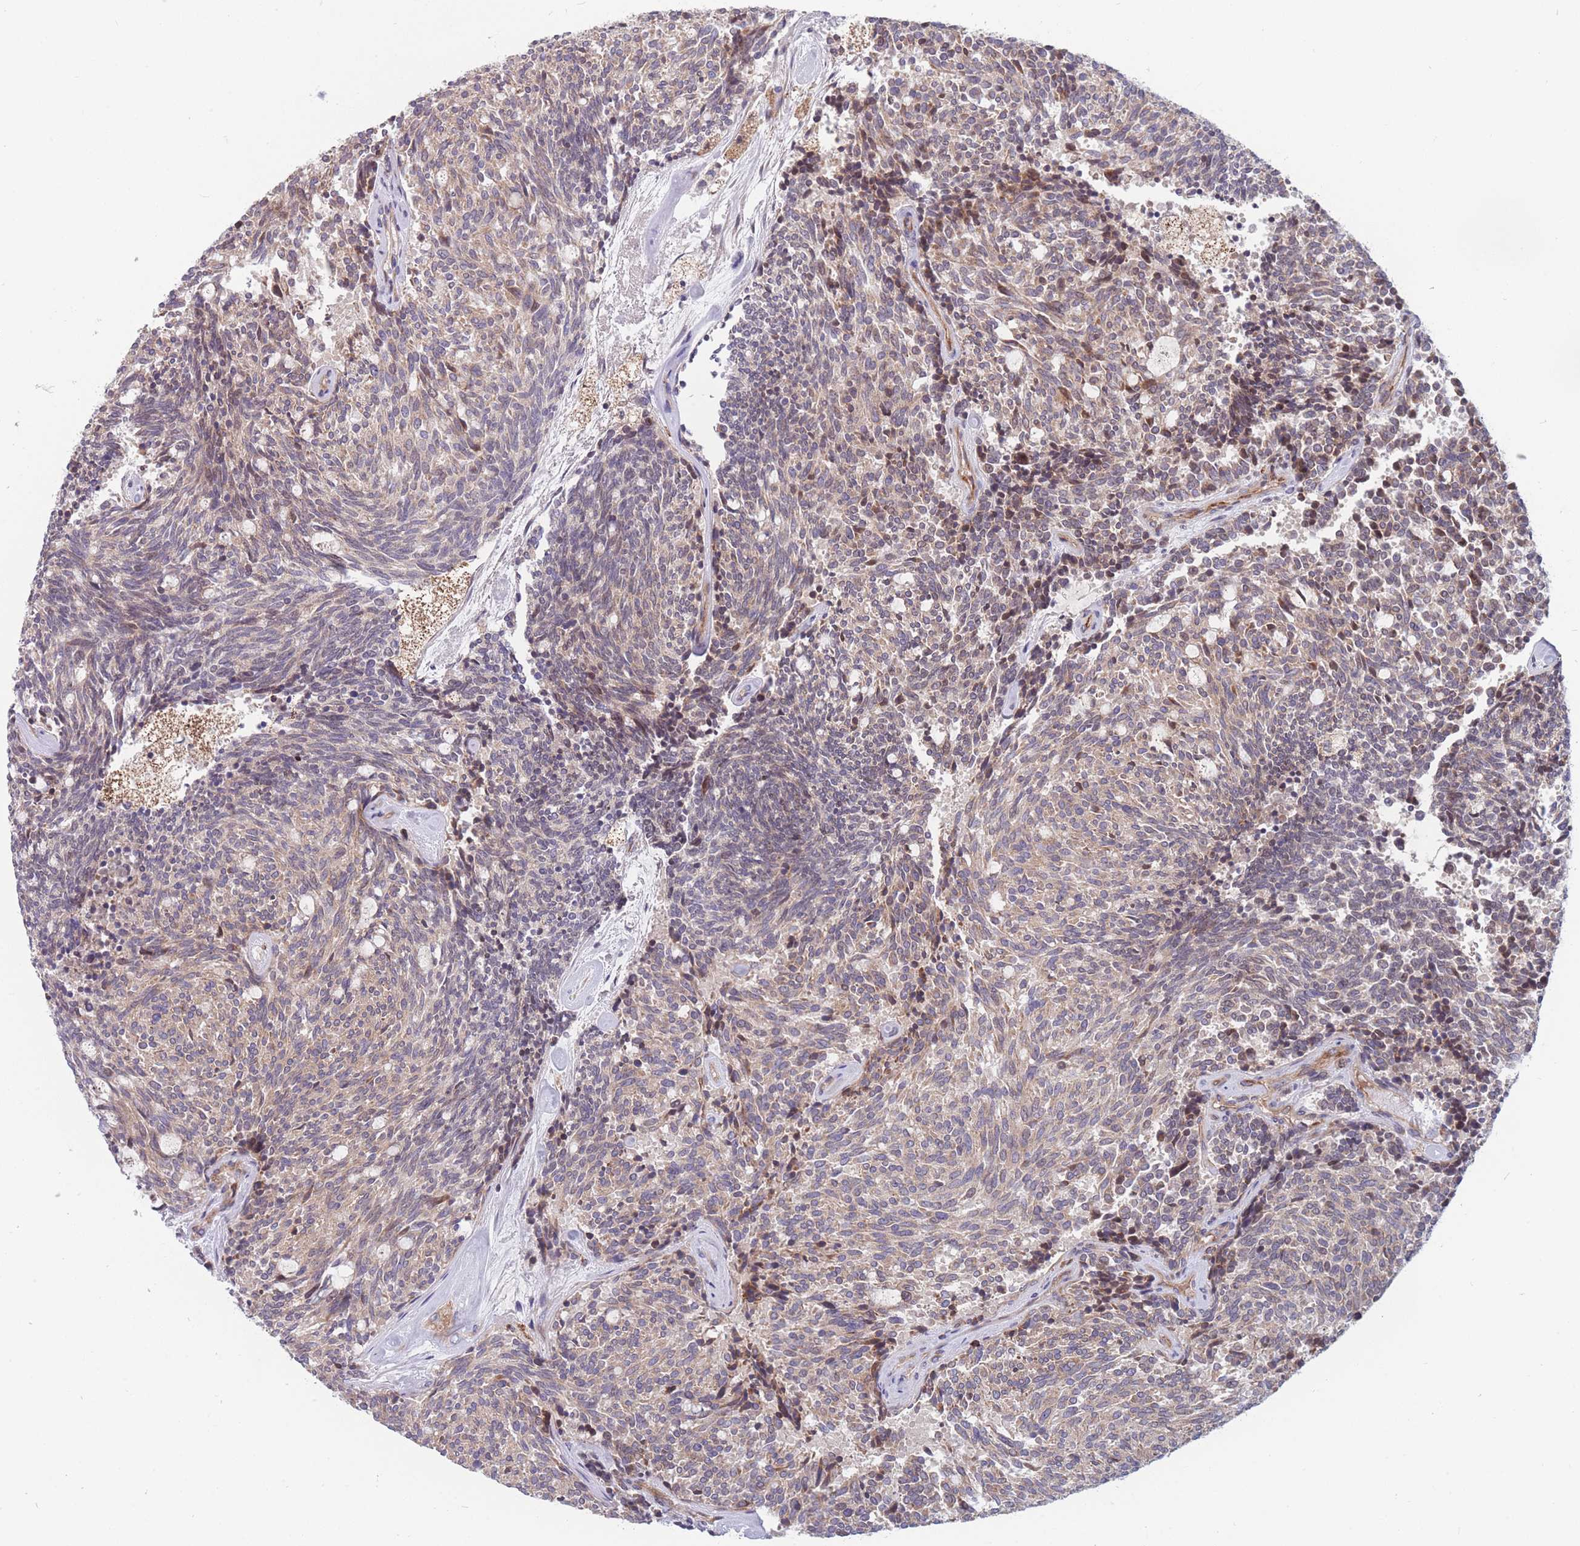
{"staining": {"intensity": "weak", "quantity": ">75%", "location": "cytoplasmic/membranous"}, "tissue": "carcinoid", "cell_type": "Tumor cells", "image_type": "cancer", "snomed": [{"axis": "morphology", "description": "Carcinoid, malignant, NOS"}, {"axis": "topography", "description": "Pancreas"}], "caption": "The micrograph displays immunohistochemical staining of malignant carcinoid. There is weak cytoplasmic/membranous positivity is seen in approximately >75% of tumor cells.", "gene": "TMEM131L", "patient": {"sex": "female", "age": 54}}